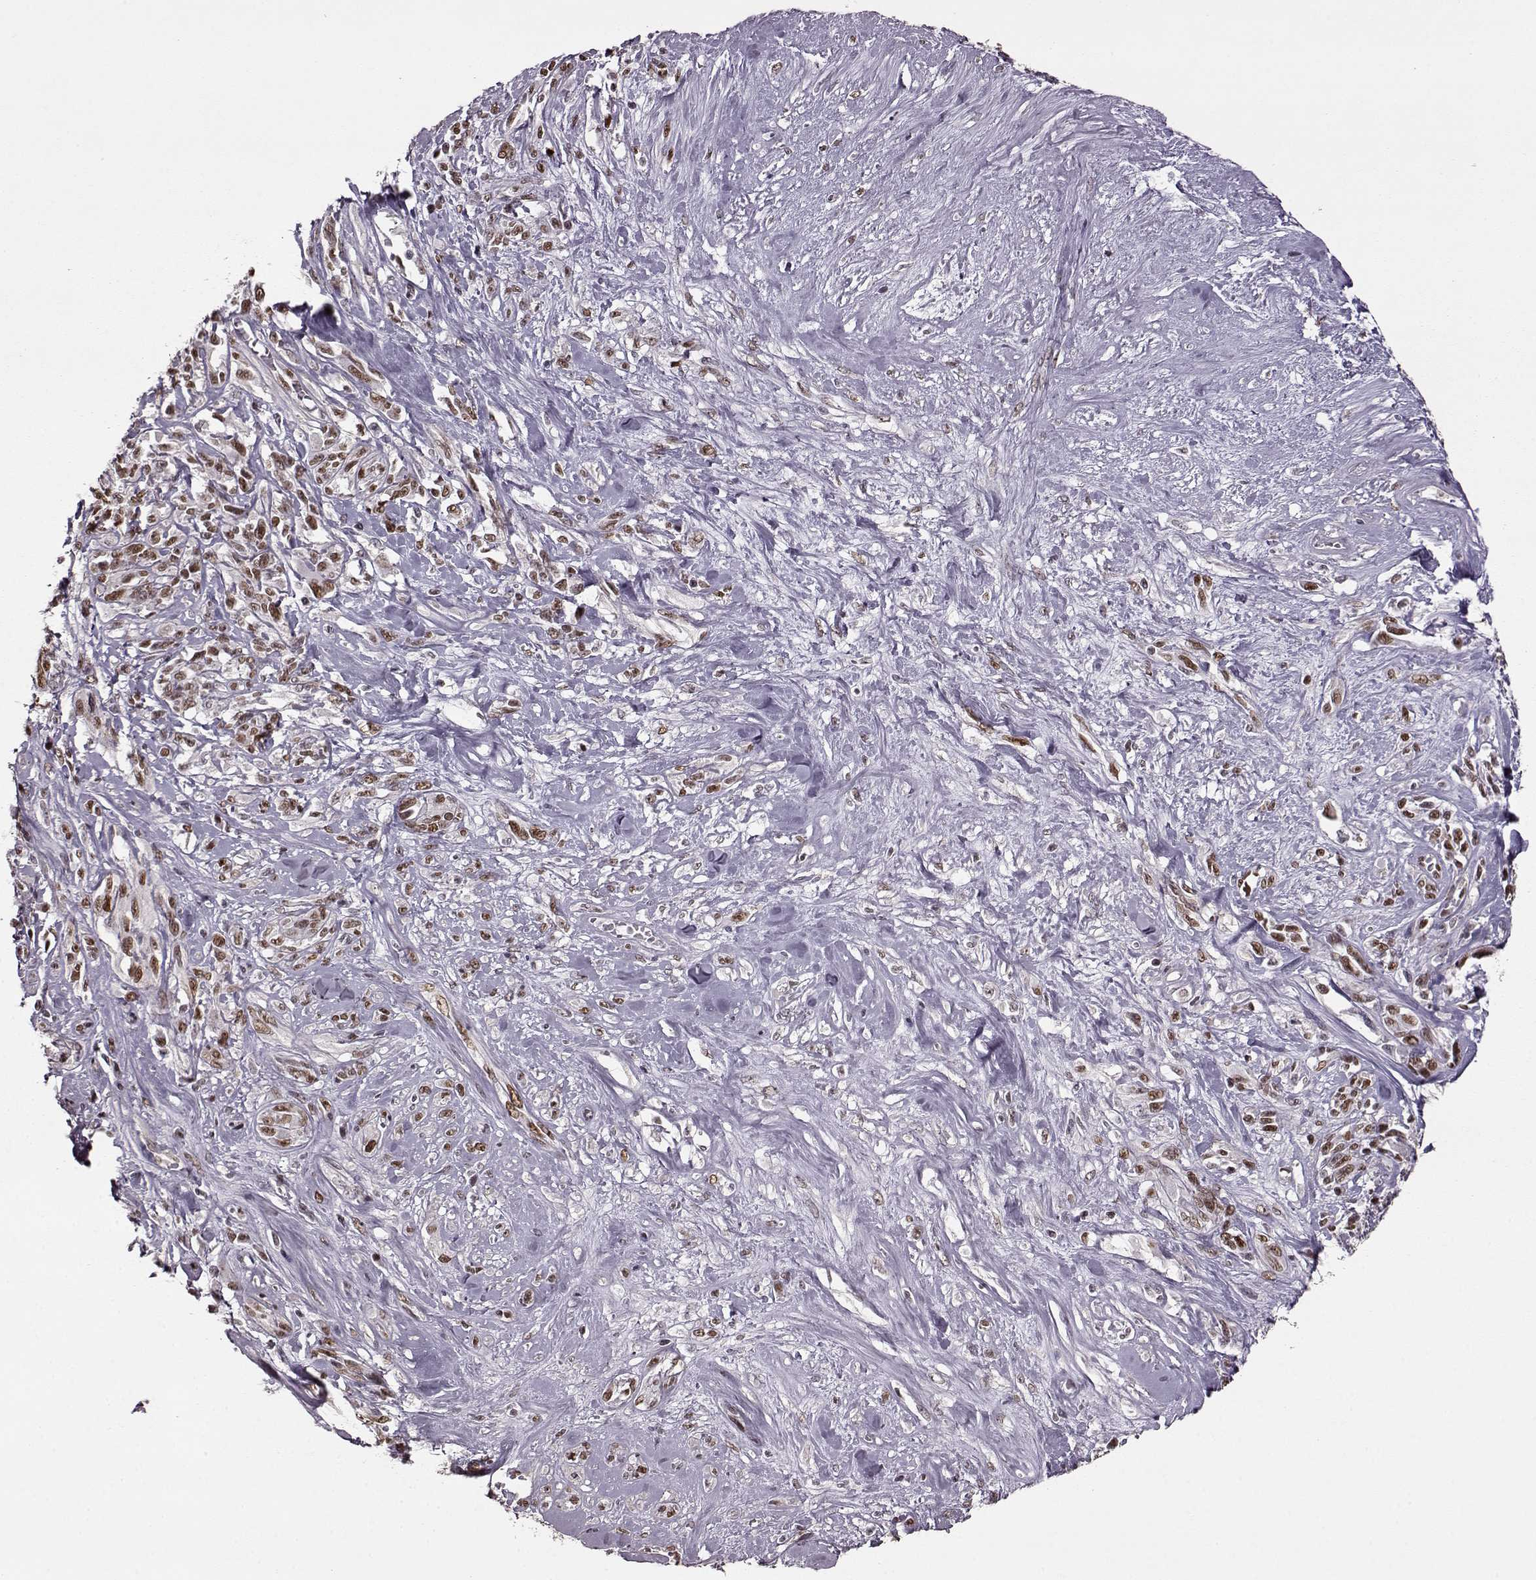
{"staining": {"intensity": "moderate", "quantity": ">75%", "location": "nuclear"}, "tissue": "melanoma", "cell_type": "Tumor cells", "image_type": "cancer", "snomed": [{"axis": "morphology", "description": "Malignant melanoma, NOS"}, {"axis": "topography", "description": "Skin"}], "caption": "Melanoma stained for a protein (brown) exhibits moderate nuclear positive positivity in about >75% of tumor cells.", "gene": "FTO", "patient": {"sex": "female", "age": 91}}